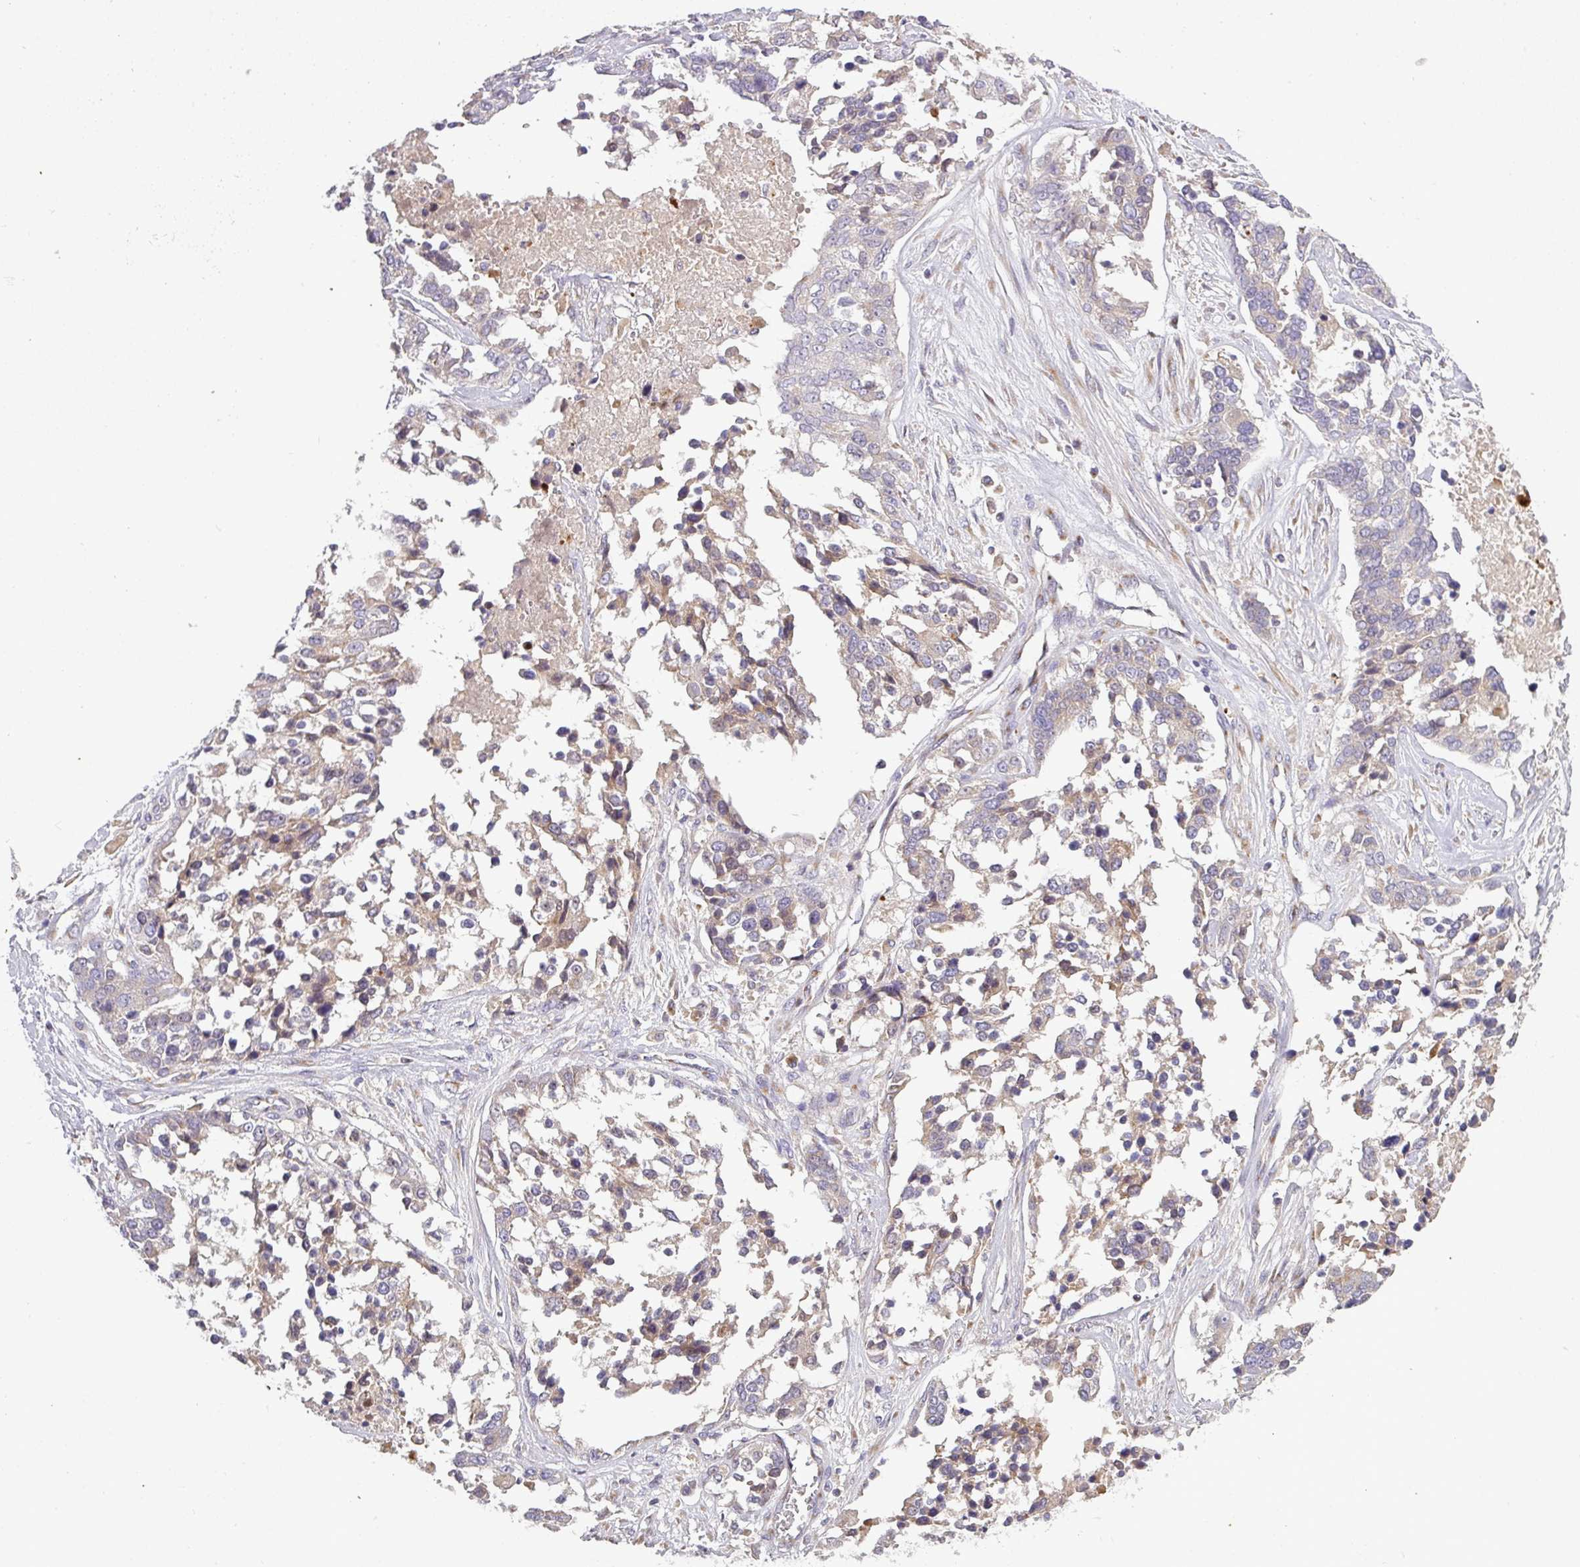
{"staining": {"intensity": "weak", "quantity": "<25%", "location": "cytoplasmic/membranous"}, "tissue": "ovarian cancer", "cell_type": "Tumor cells", "image_type": "cancer", "snomed": [{"axis": "morphology", "description": "Cystadenocarcinoma, serous, NOS"}, {"axis": "topography", "description": "Ovary"}], "caption": "A high-resolution image shows IHC staining of ovarian serous cystadenocarcinoma, which shows no significant expression in tumor cells.", "gene": "VTI1A", "patient": {"sex": "female", "age": 44}}